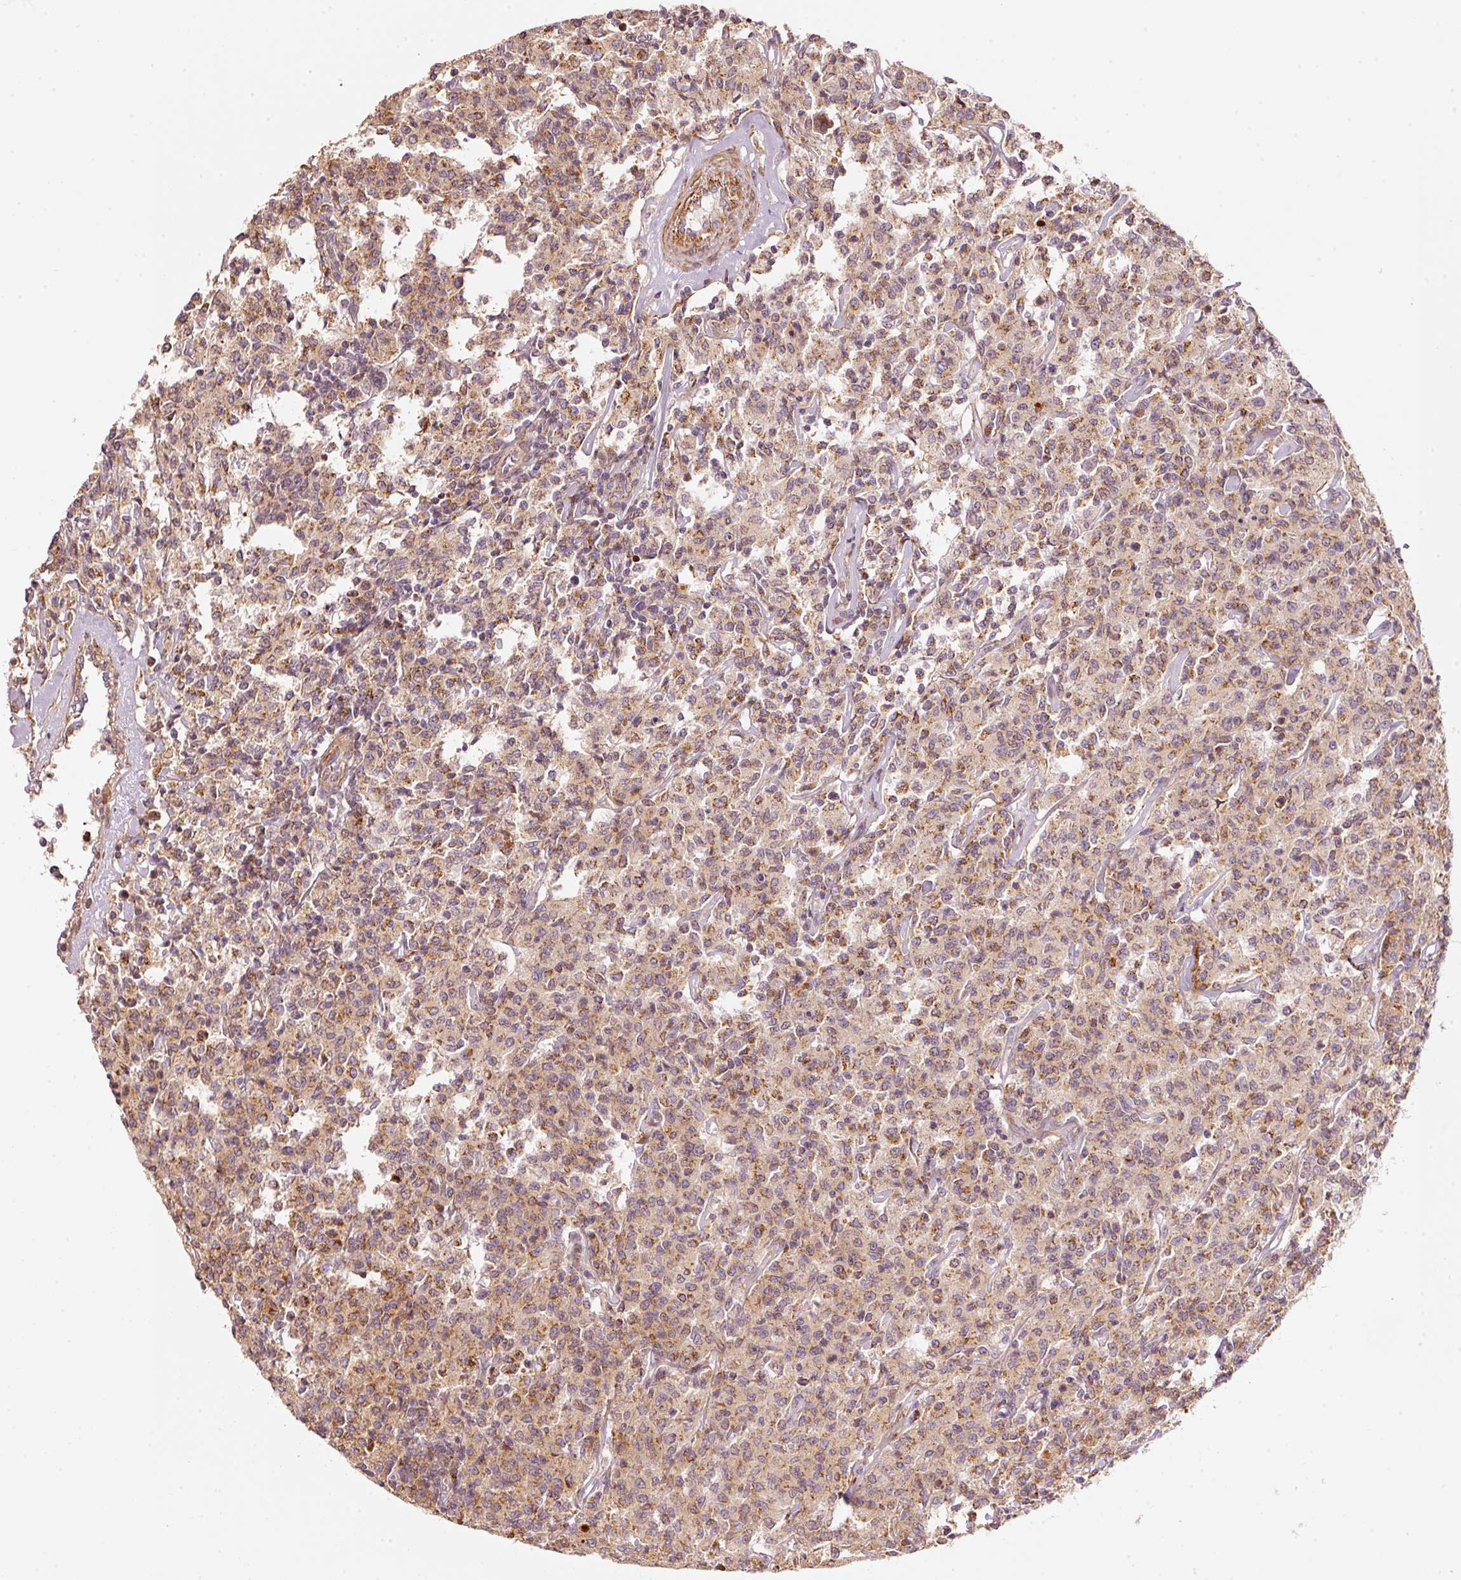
{"staining": {"intensity": "moderate", "quantity": ">75%", "location": "cytoplasmic/membranous"}, "tissue": "lymphoma", "cell_type": "Tumor cells", "image_type": "cancer", "snomed": [{"axis": "morphology", "description": "Malignant lymphoma, non-Hodgkin's type, Low grade"}, {"axis": "topography", "description": "Small intestine"}], "caption": "Immunohistochemical staining of lymphoma shows moderate cytoplasmic/membranous protein positivity in about >75% of tumor cells.", "gene": "ARHGAP22", "patient": {"sex": "female", "age": 59}}